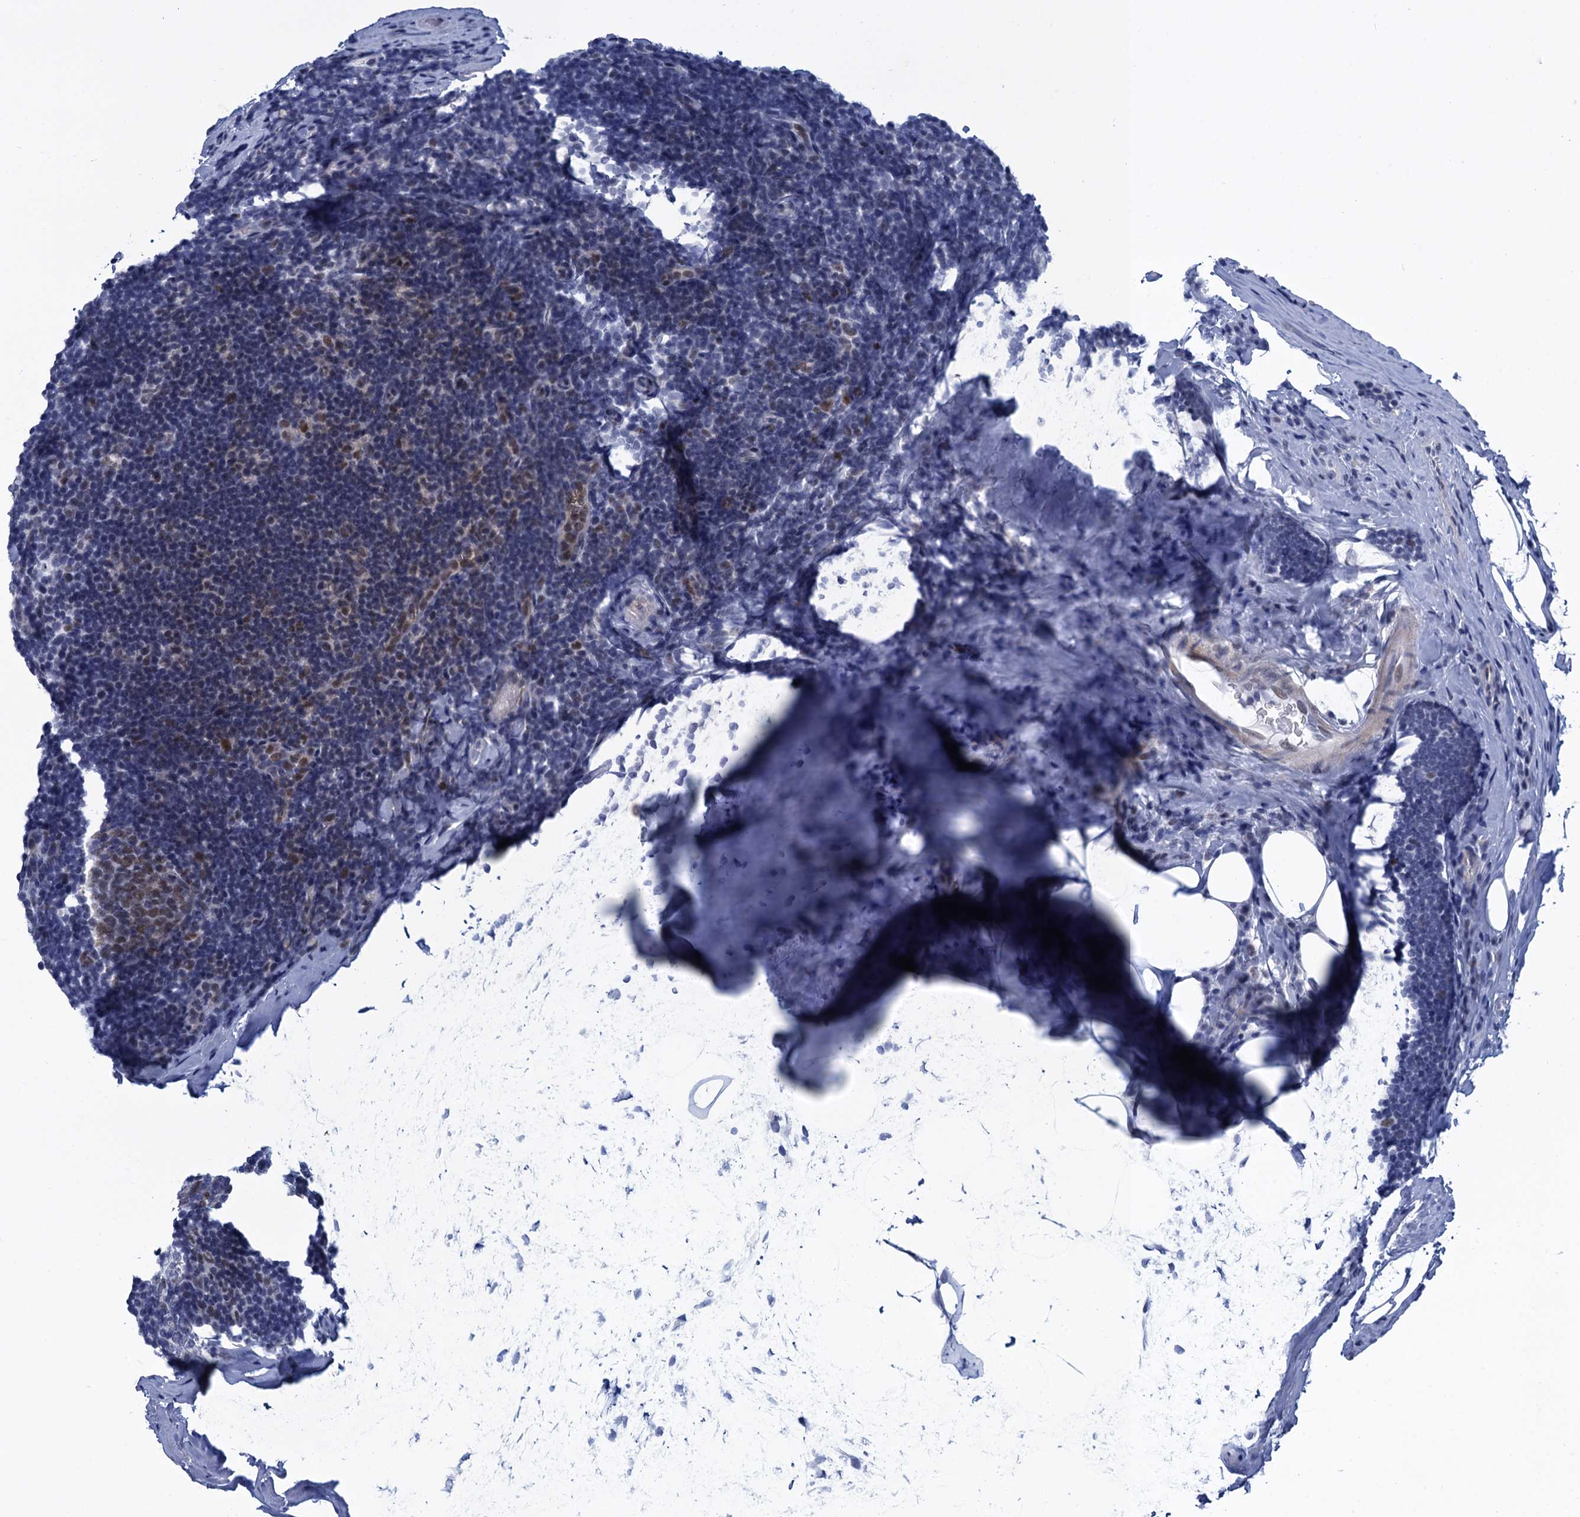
{"staining": {"intensity": "weak", "quantity": "<25%", "location": "nuclear"}, "tissue": "tonsil", "cell_type": "Germinal center cells", "image_type": "normal", "snomed": [{"axis": "morphology", "description": "Normal tissue, NOS"}, {"axis": "topography", "description": "Tonsil"}], "caption": "Immunohistochemistry of benign human tonsil shows no positivity in germinal center cells.", "gene": "GINS3", "patient": {"sex": "male", "age": 37}}